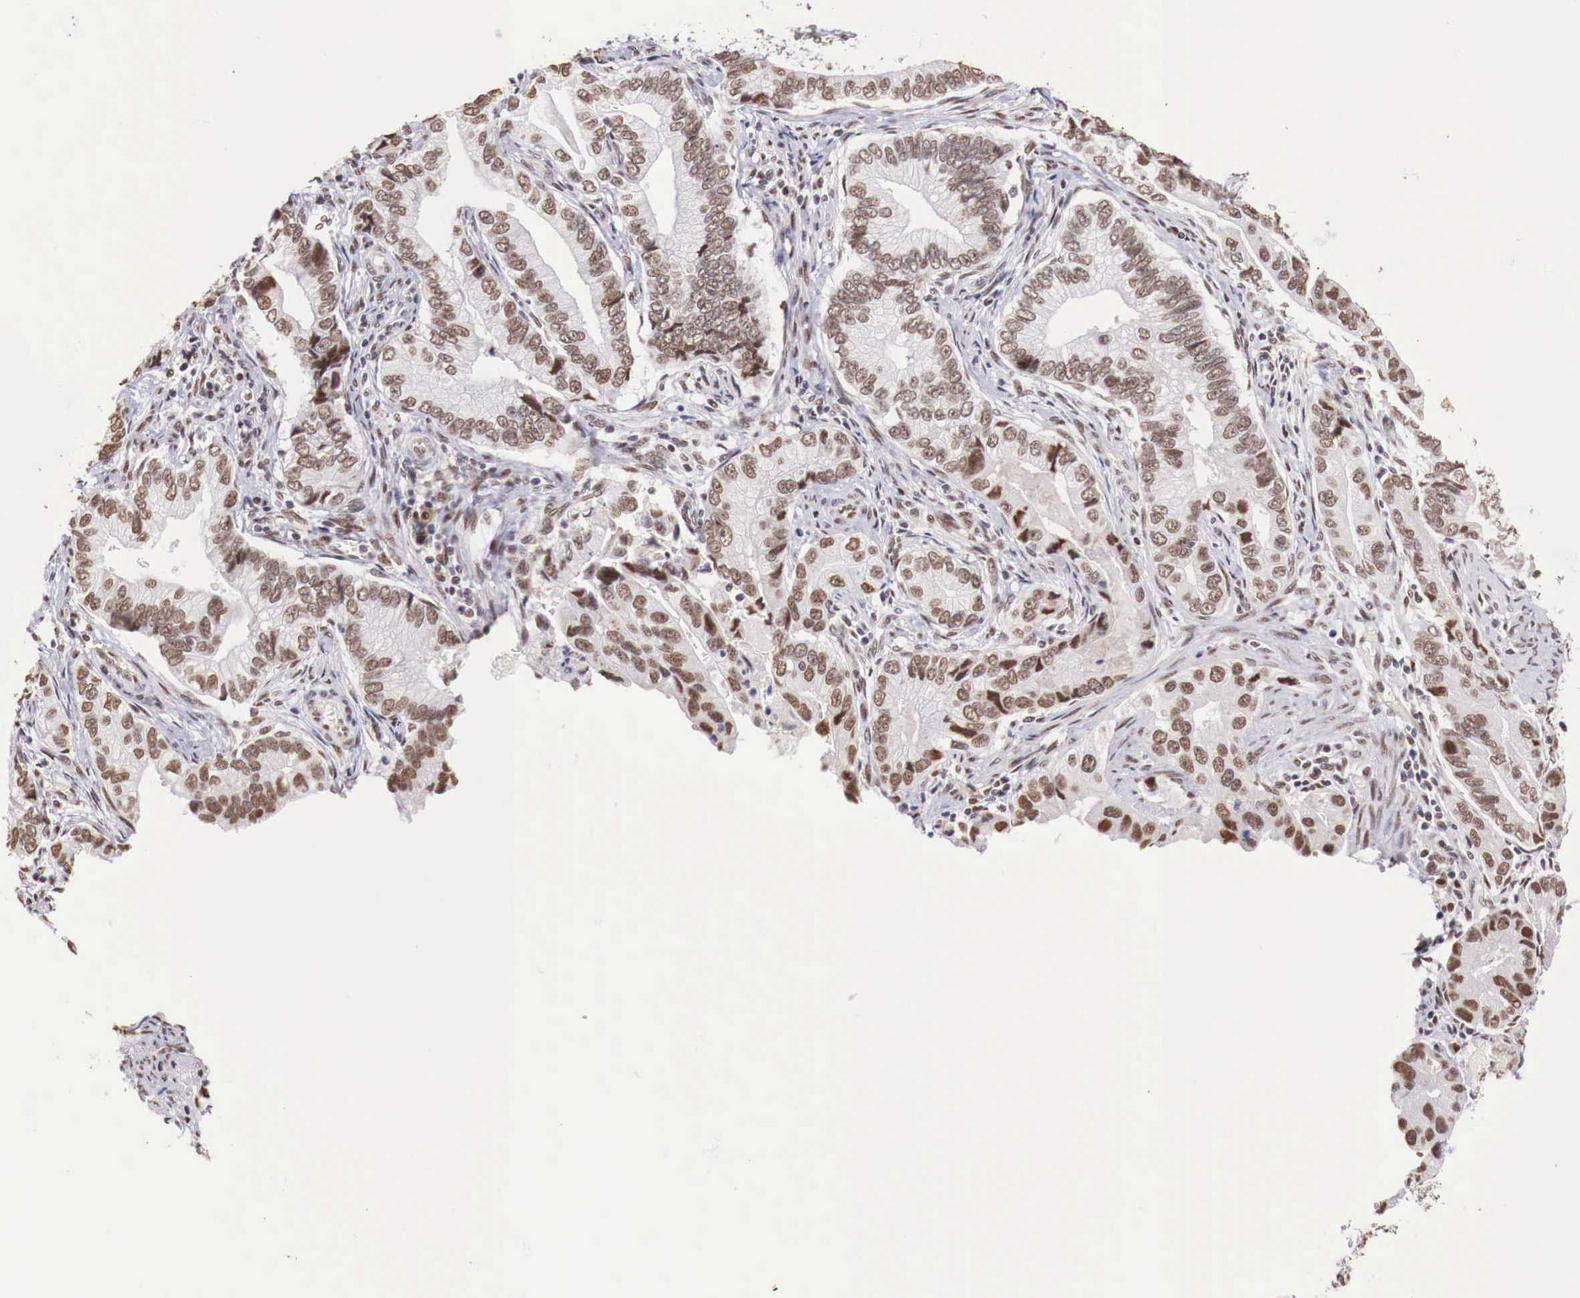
{"staining": {"intensity": "moderate", "quantity": ">75%", "location": "nuclear"}, "tissue": "pancreatic cancer", "cell_type": "Tumor cells", "image_type": "cancer", "snomed": [{"axis": "morphology", "description": "Adenocarcinoma, NOS"}, {"axis": "topography", "description": "Pancreas"}, {"axis": "topography", "description": "Stomach, upper"}], "caption": "A high-resolution photomicrograph shows immunohistochemistry (IHC) staining of pancreatic cancer (adenocarcinoma), which displays moderate nuclear positivity in about >75% of tumor cells.", "gene": "FOXP2", "patient": {"sex": "male", "age": 77}}